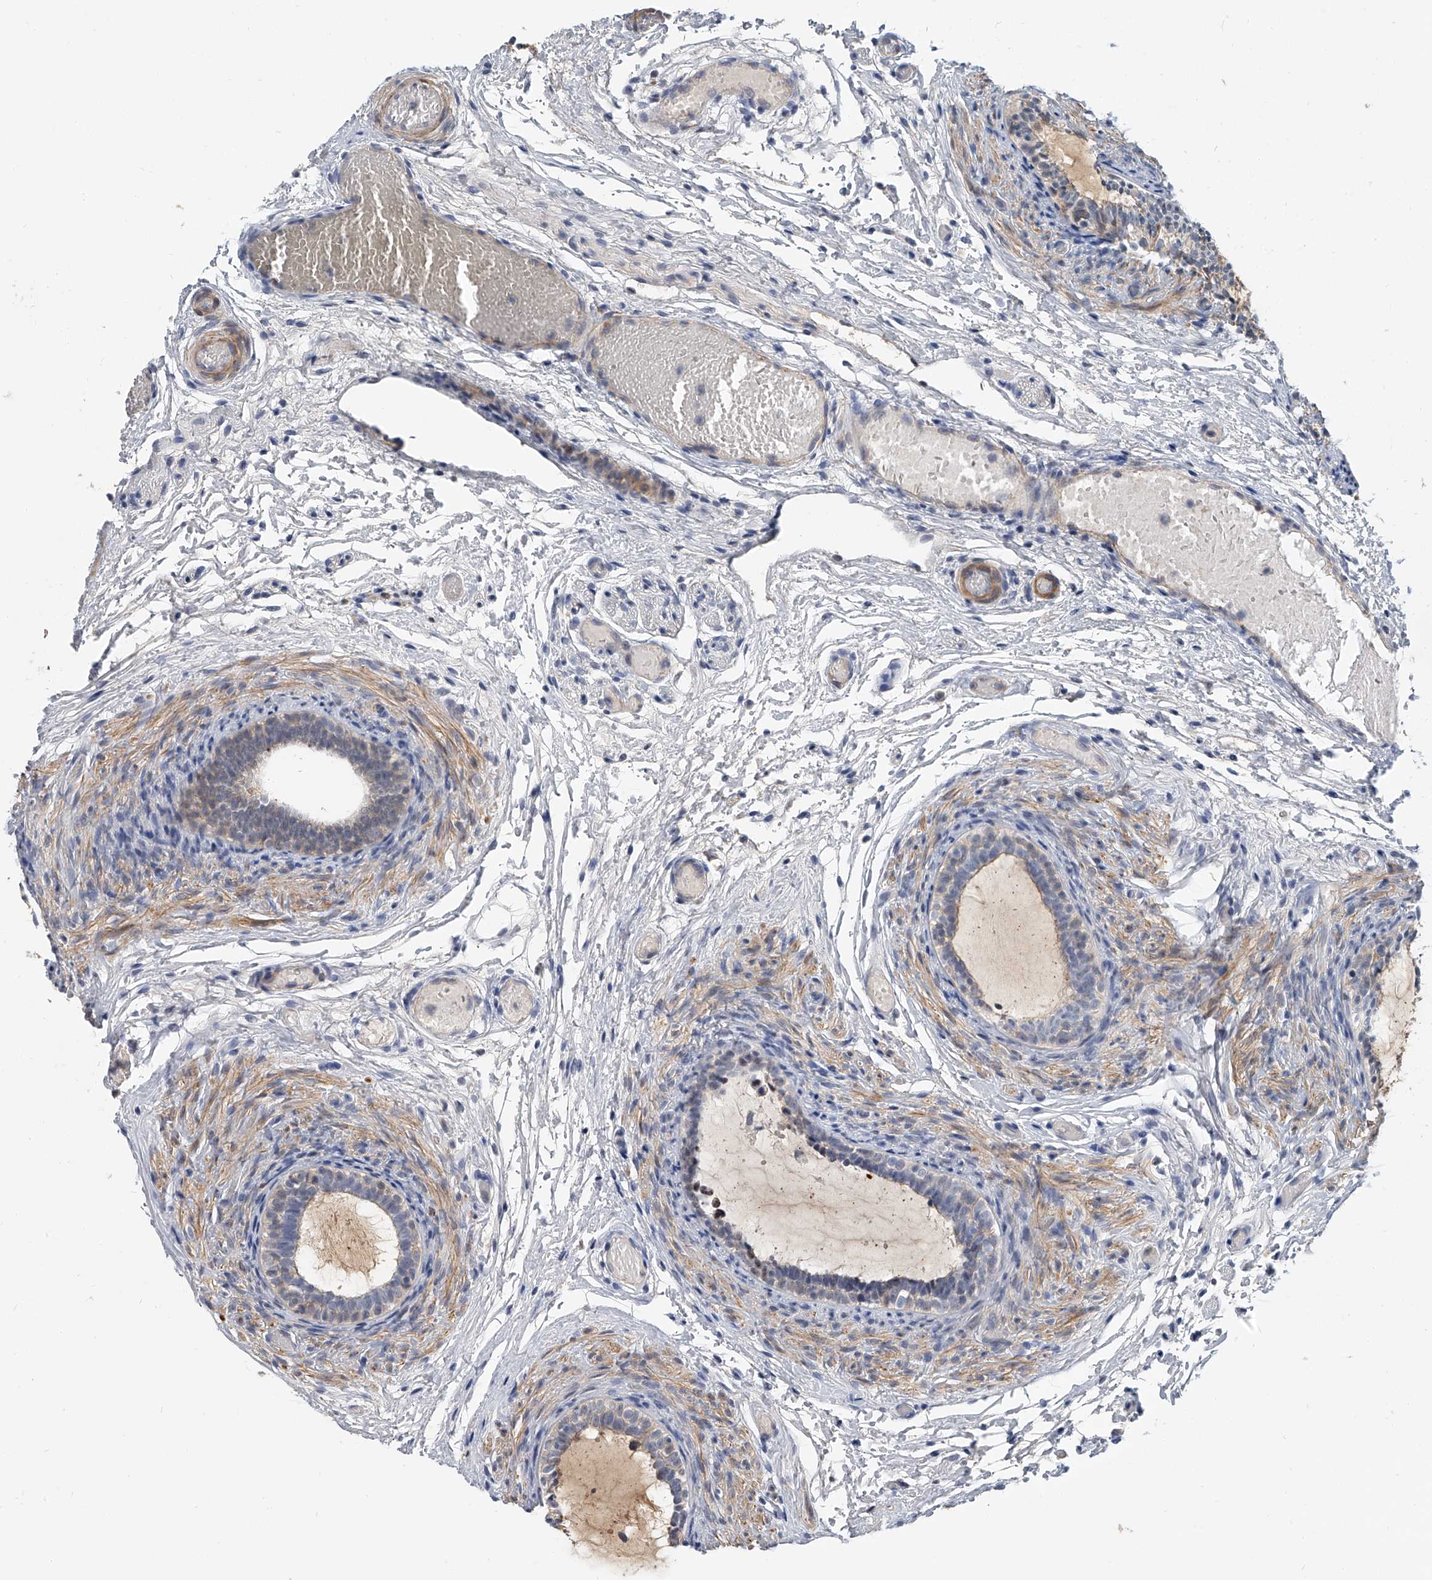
{"staining": {"intensity": "weak", "quantity": "<25%", "location": "cytoplasmic/membranous"}, "tissue": "epididymis", "cell_type": "Glandular cells", "image_type": "normal", "snomed": [{"axis": "morphology", "description": "Normal tissue, NOS"}, {"axis": "topography", "description": "Epididymis"}], "caption": "Immunohistochemical staining of unremarkable epididymis exhibits no significant expression in glandular cells. (IHC, brightfield microscopy, high magnification).", "gene": "CD200", "patient": {"sex": "male", "age": 5}}